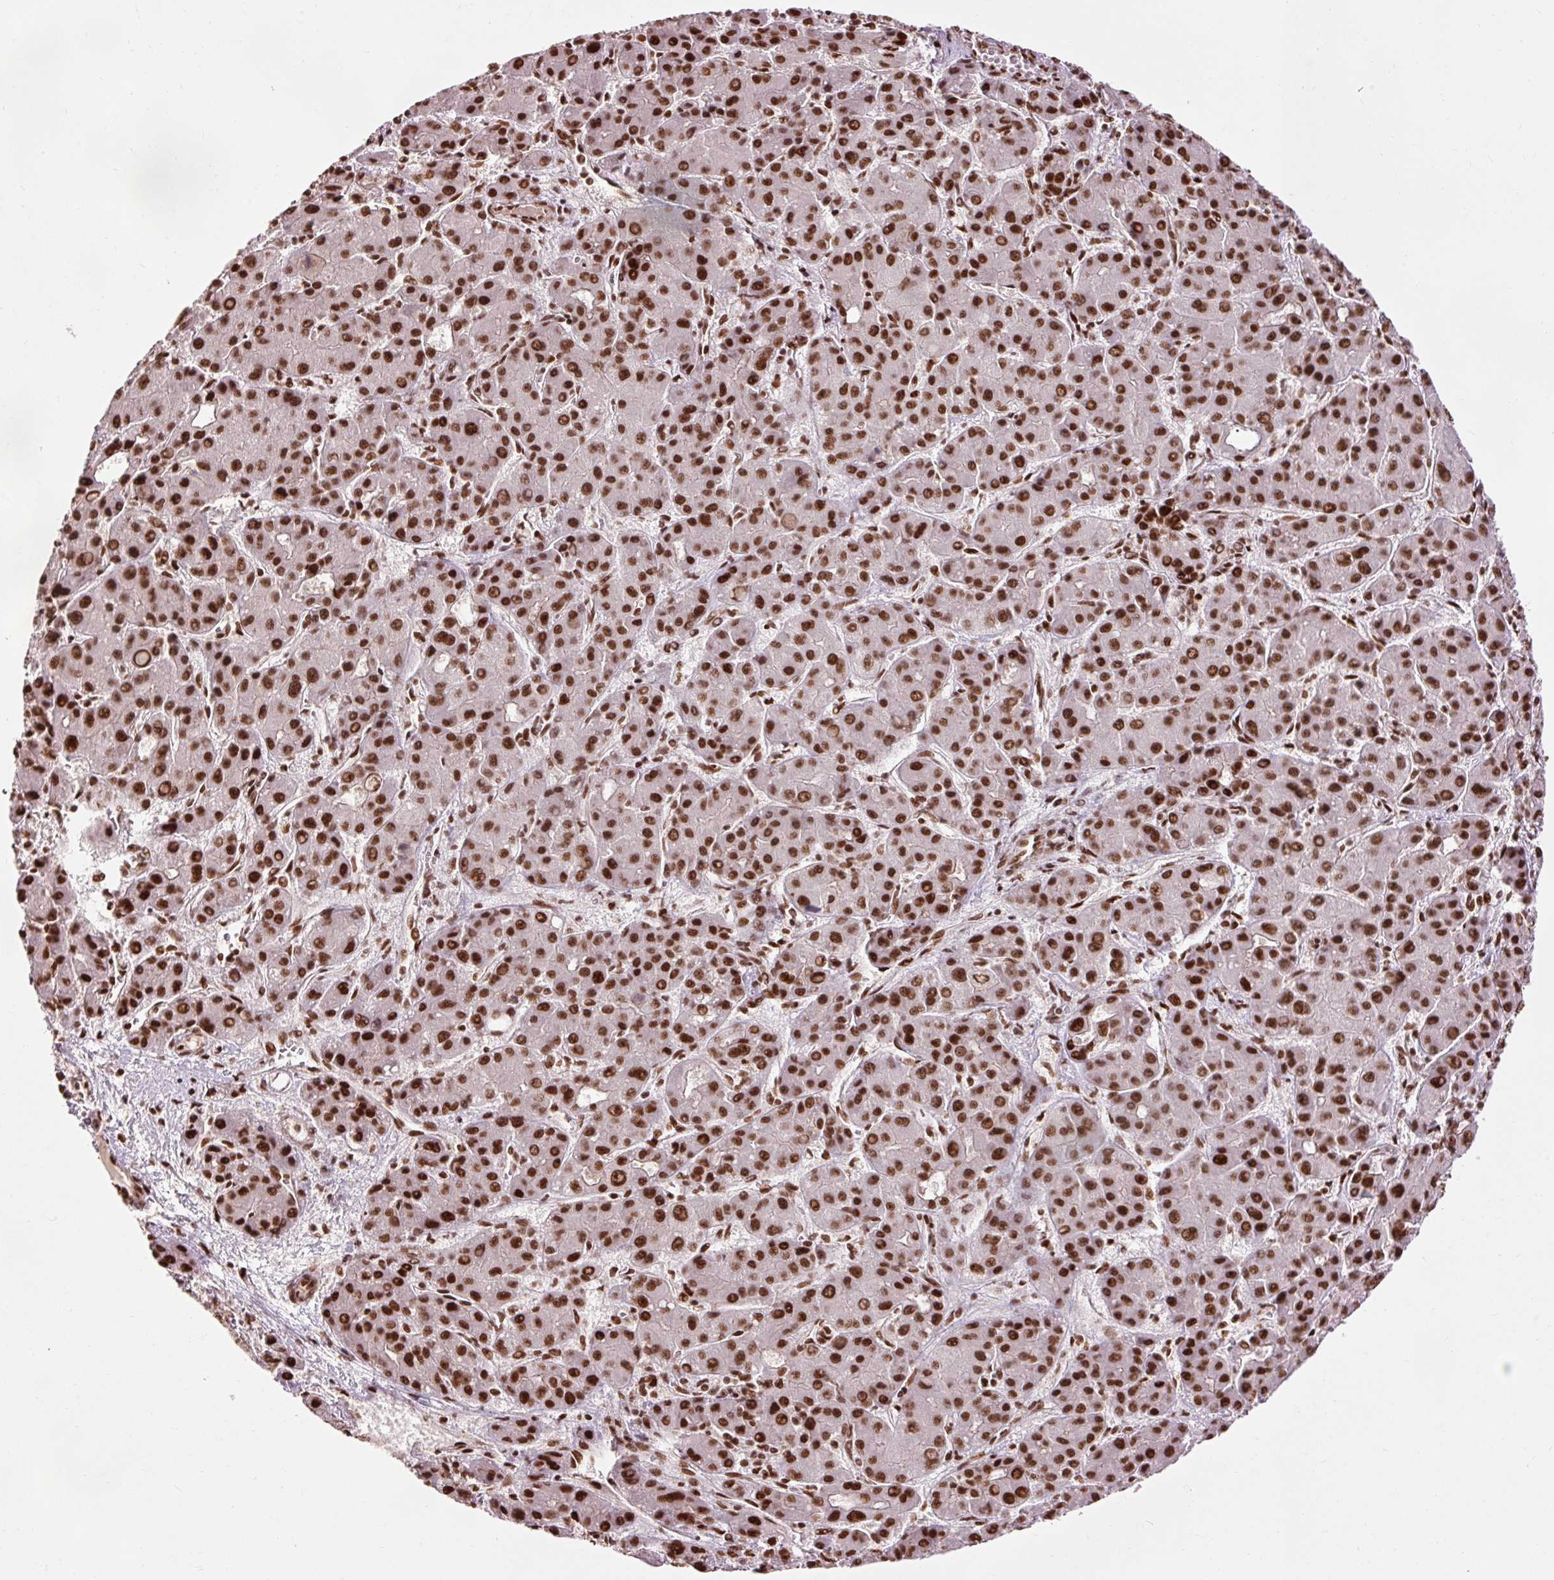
{"staining": {"intensity": "strong", "quantity": ">75%", "location": "nuclear"}, "tissue": "liver cancer", "cell_type": "Tumor cells", "image_type": "cancer", "snomed": [{"axis": "morphology", "description": "Carcinoma, Hepatocellular, NOS"}, {"axis": "topography", "description": "Liver"}], "caption": "Immunohistochemical staining of liver hepatocellular carcinoma demonstrates strong nuclear protein staining in about >75% of tumor cells. The staining was performed using DAB (3,3'-diaminobenzidine) to visualize the protein expression in brown, while the nuclei were stained in blue with hematoxylin (Magnification: 20x).", "gene": "ZBTB44", "patient": {"sex": "male", "age": 55}}